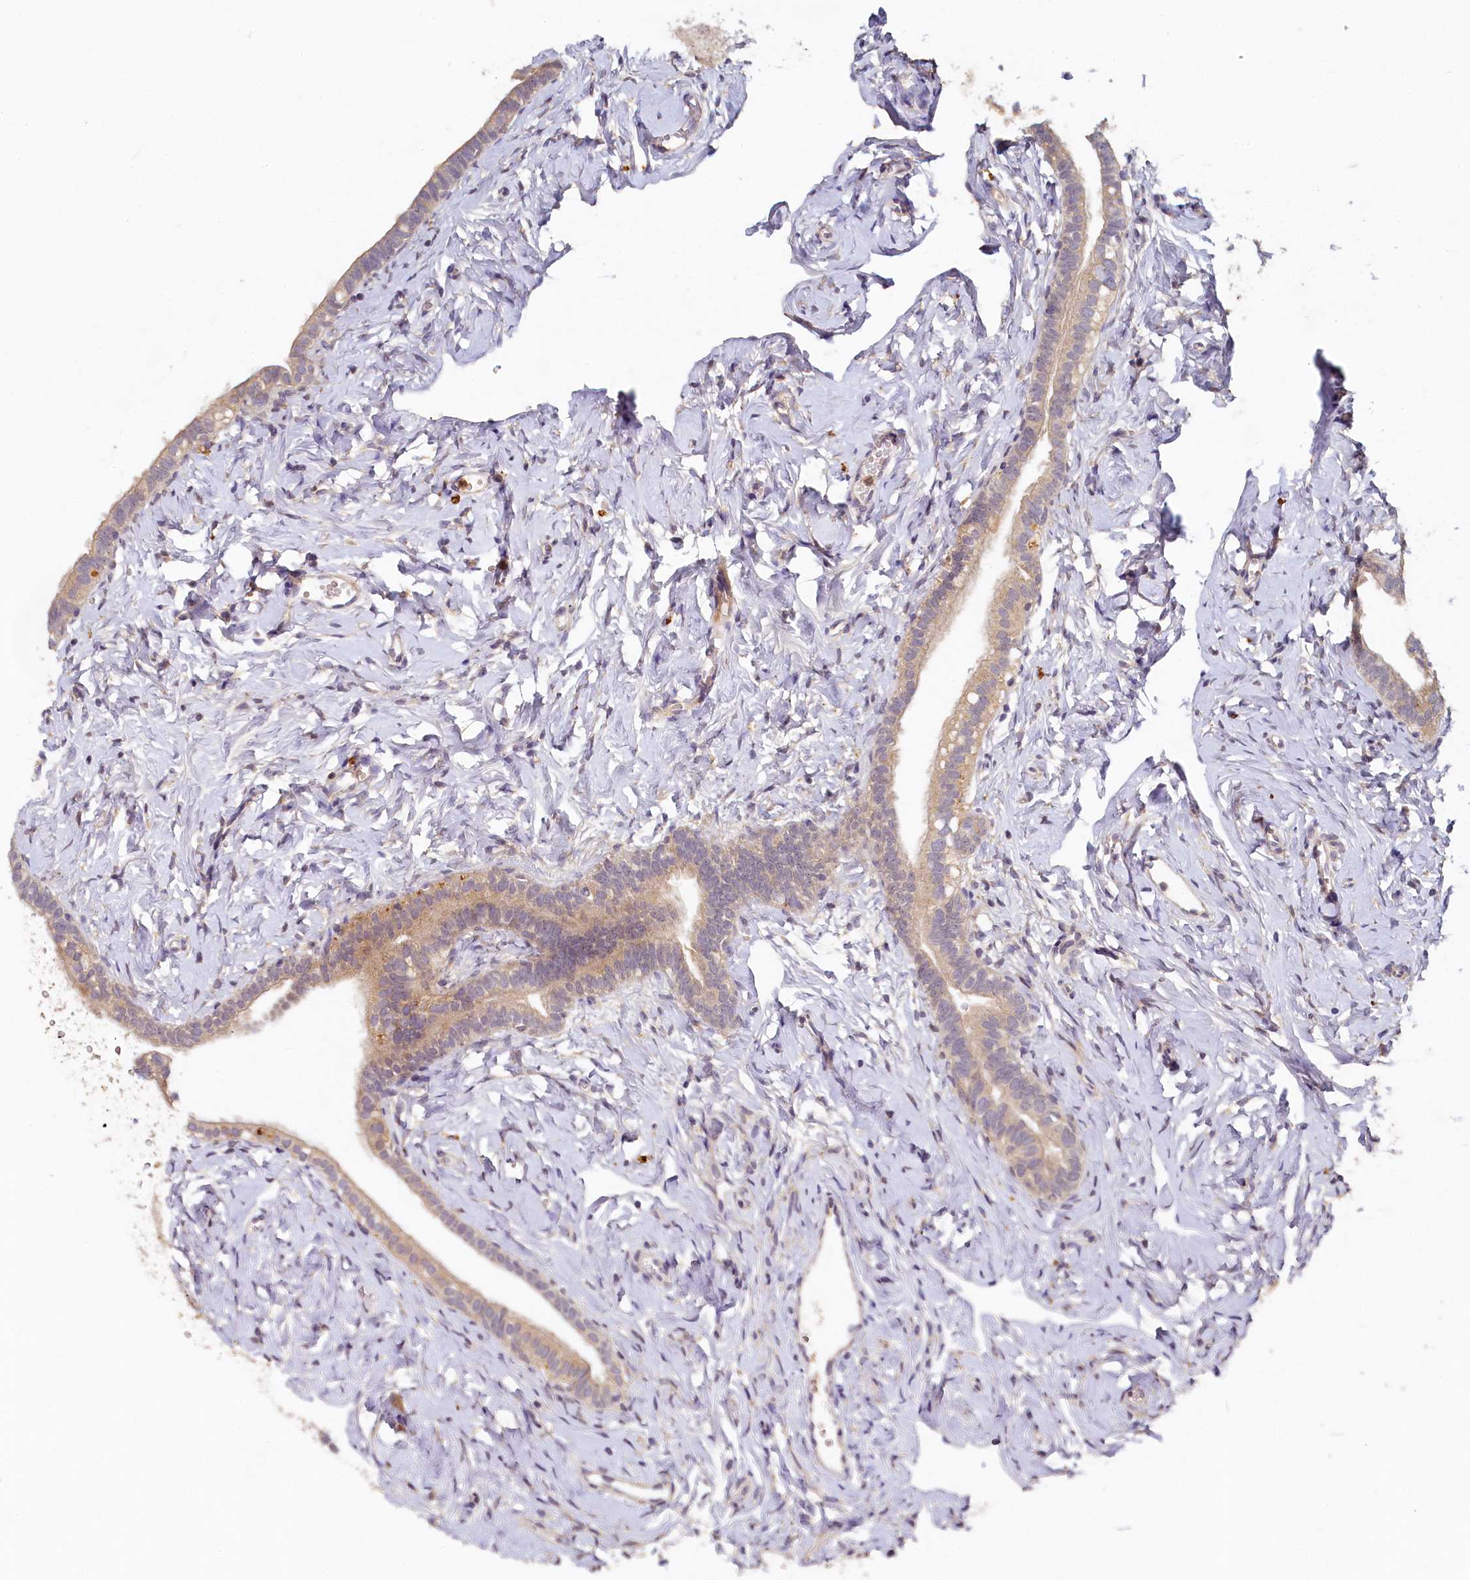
{"staining": {"intensity": "weak", "quantity": "25%-75%", "location": "cytoplasmic/membranous"}, "tissue": "fallopian tube", "cell_type": "Glandular cells", "image_type": "normal", "snomed": [{"axis": "morphology", "description": "Normal tissue, NOS"}, {"axis": "topography", "description": "Fallopian tube"}], "caption": "Protein analysis of unremarkable fallopian tube demonstrates weak cytoplasmic/membranous expression in about 25%-75% of glandular cells.", "gene": "HERC3", "patient": {"sex": "female", "age": 66}}